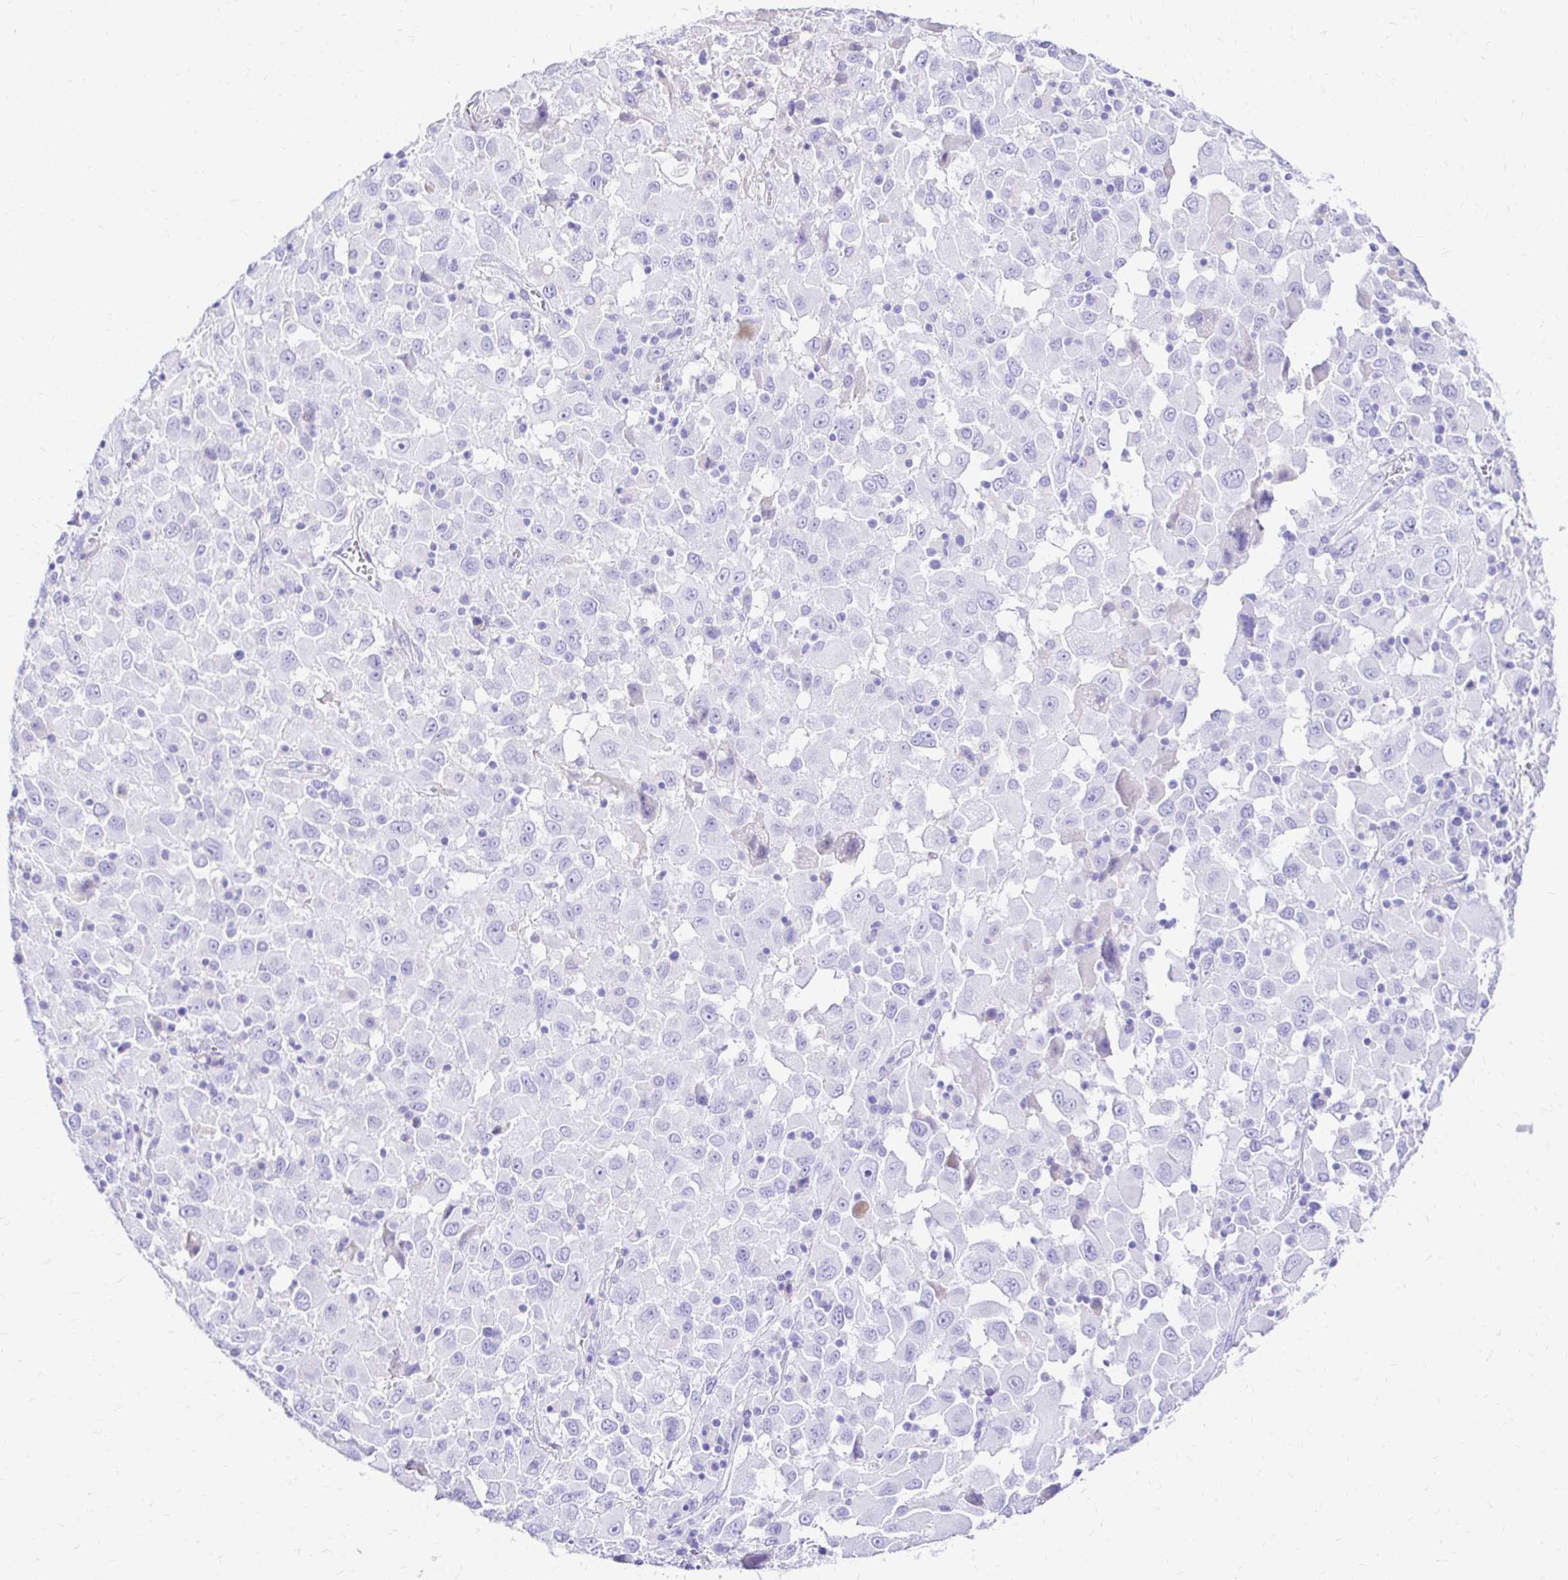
{"staining": {"intensity": "negative", "quantity": "none", "location": "none"}, "tissue": "melanoma", "cell_type": "Tumor cells", "image_type": "cancer", "snomed": [{"axis": "morphology", "description": "Malignant melanoma, Metastatic site"}, {"axis": "topography", "description": "Soft tissue"}], "caption": "Histopathology image shows no protein positivity in tumor cells of malignant melanoma (metastatic site) tissue.", "gene": "S100G", "patient": {"sex": "male", "age": 50}}